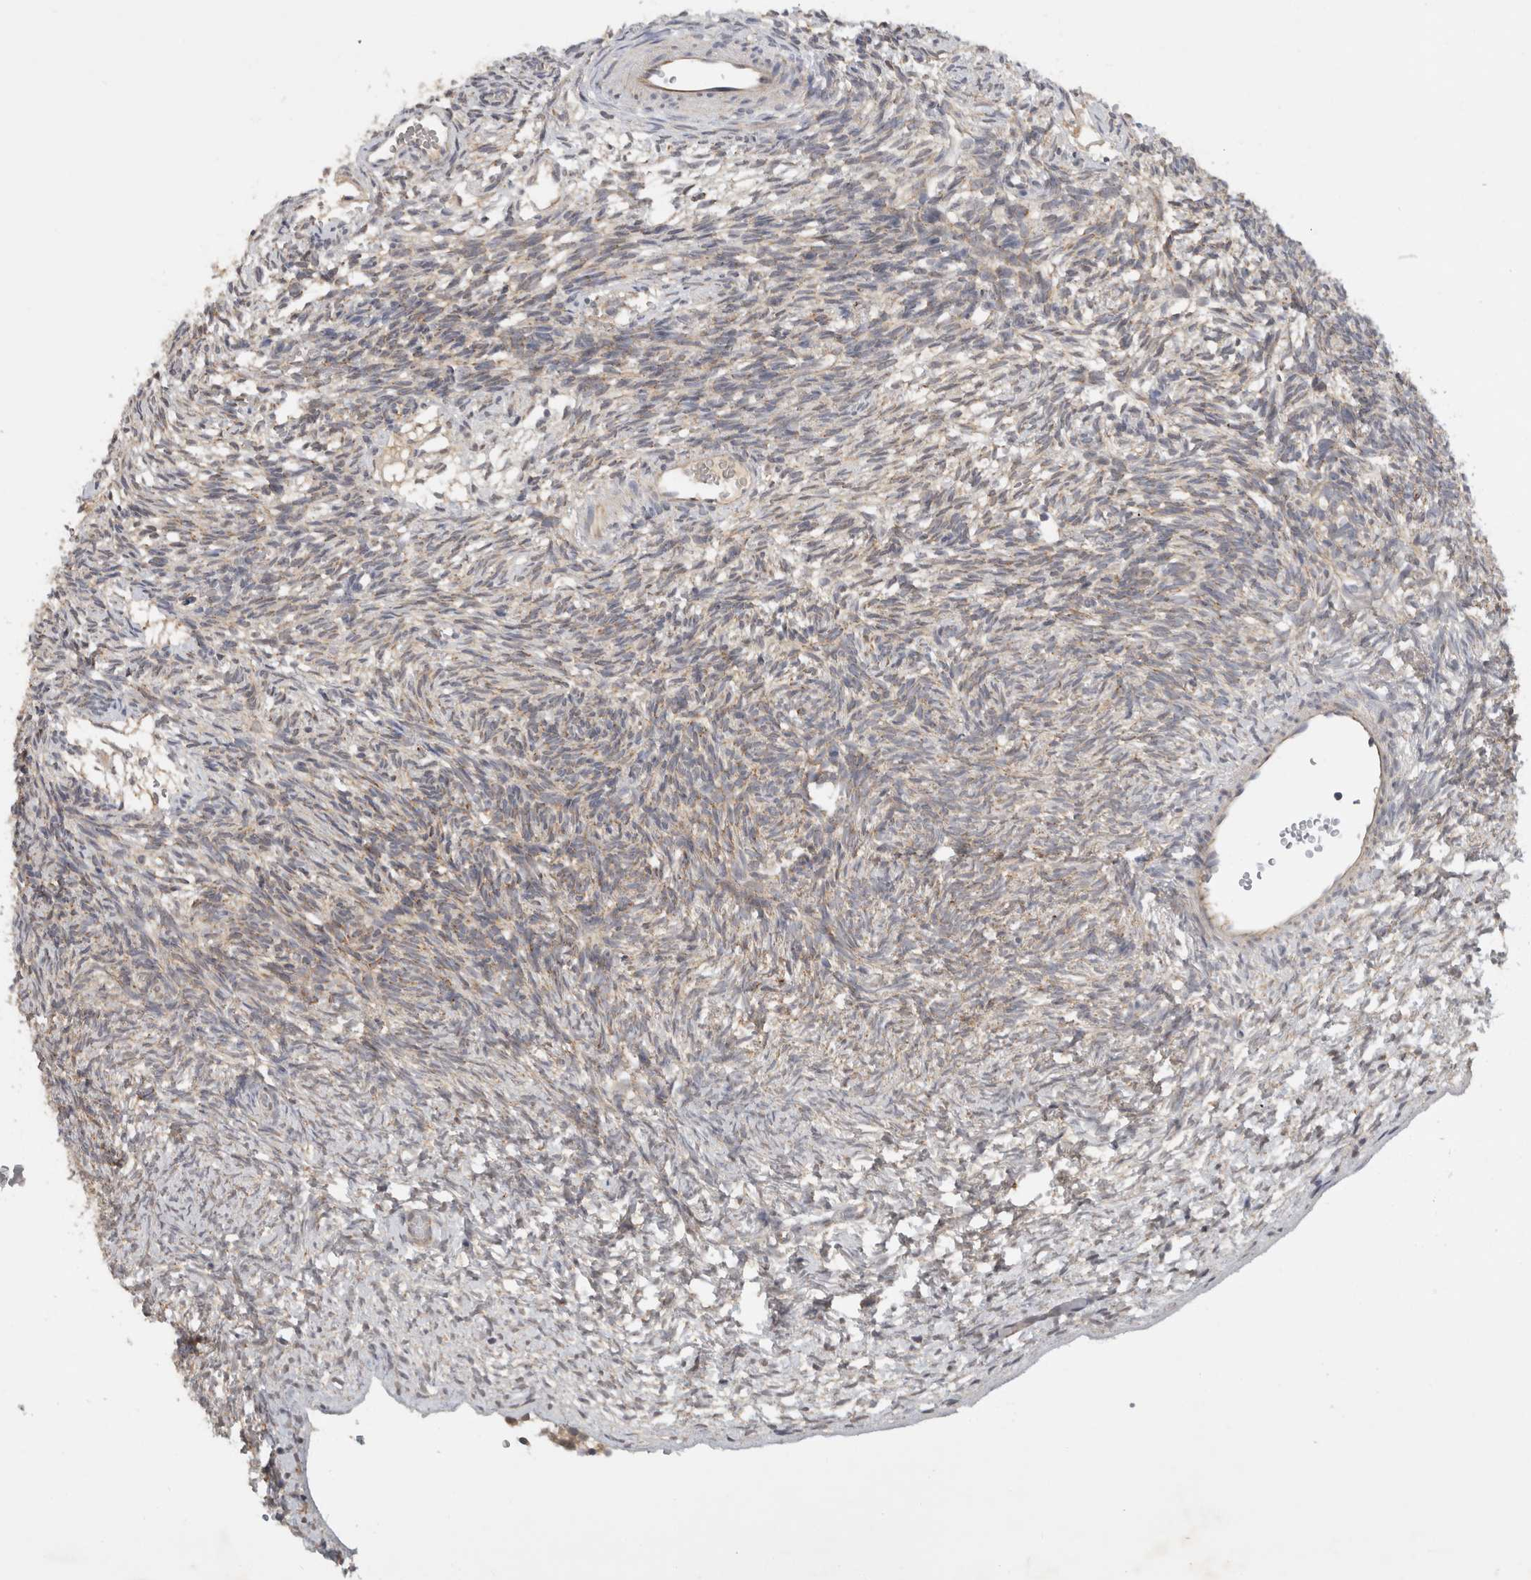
{"staining": {"intensity": "weak", "quantity": "25%-75%", "location": "cytoplasmic/membranous"}, "tissue": "ovary", "cell_type": "Follicle cells", "image_type": "normal", "snomed": [{"axis": "morphology", "description": "Normal tissue, NOS"}, {"axis": "topography", "description": "Ovary"}], "caption": "Human ovary stained for a protein (brown) shows weak cytoplasmic/membranous positive staining in approximately 25%-75% of follicle cells.", "gene": "DYRK2", "patient": {"sex": "female", "age": 34}}